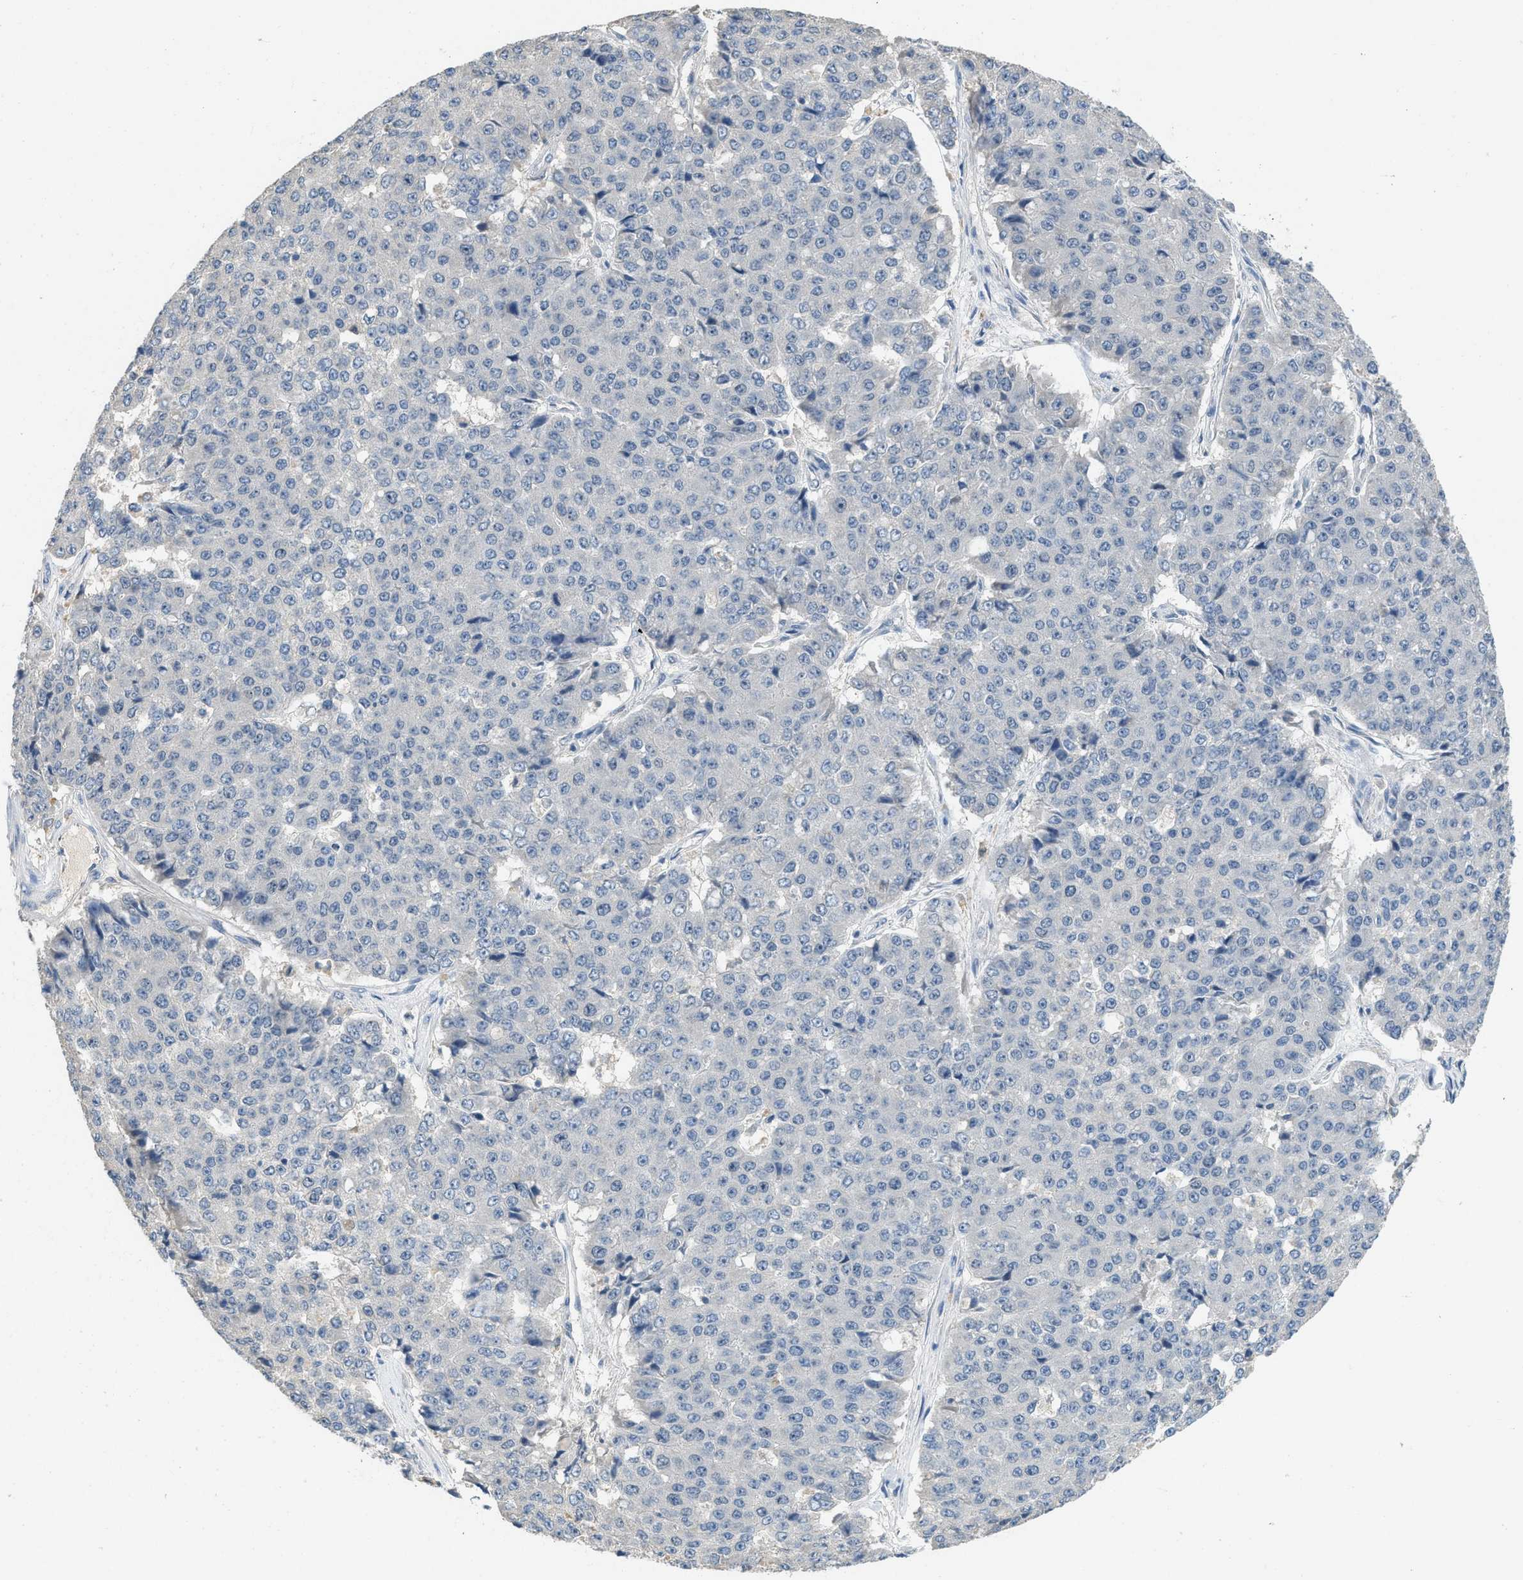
{"staining": {"intensity": "negative", "quantity": "none", "location": "none"}, "tissue": "pancreatic cancer", "cell_type": "Tumor cells", "image_type": "cancer", "snomed": [{"axis": "morphology", "description": "Adenocarcinoma, NOS"}, {"axis": "topography", "description": "Pancreas"}], "caption": "Tumor cells are negative for brown protein staining in adenocarcinoma (pancreatic).", "gene": "MIS18A", "patient": {"sex": "male", "age": 50}}